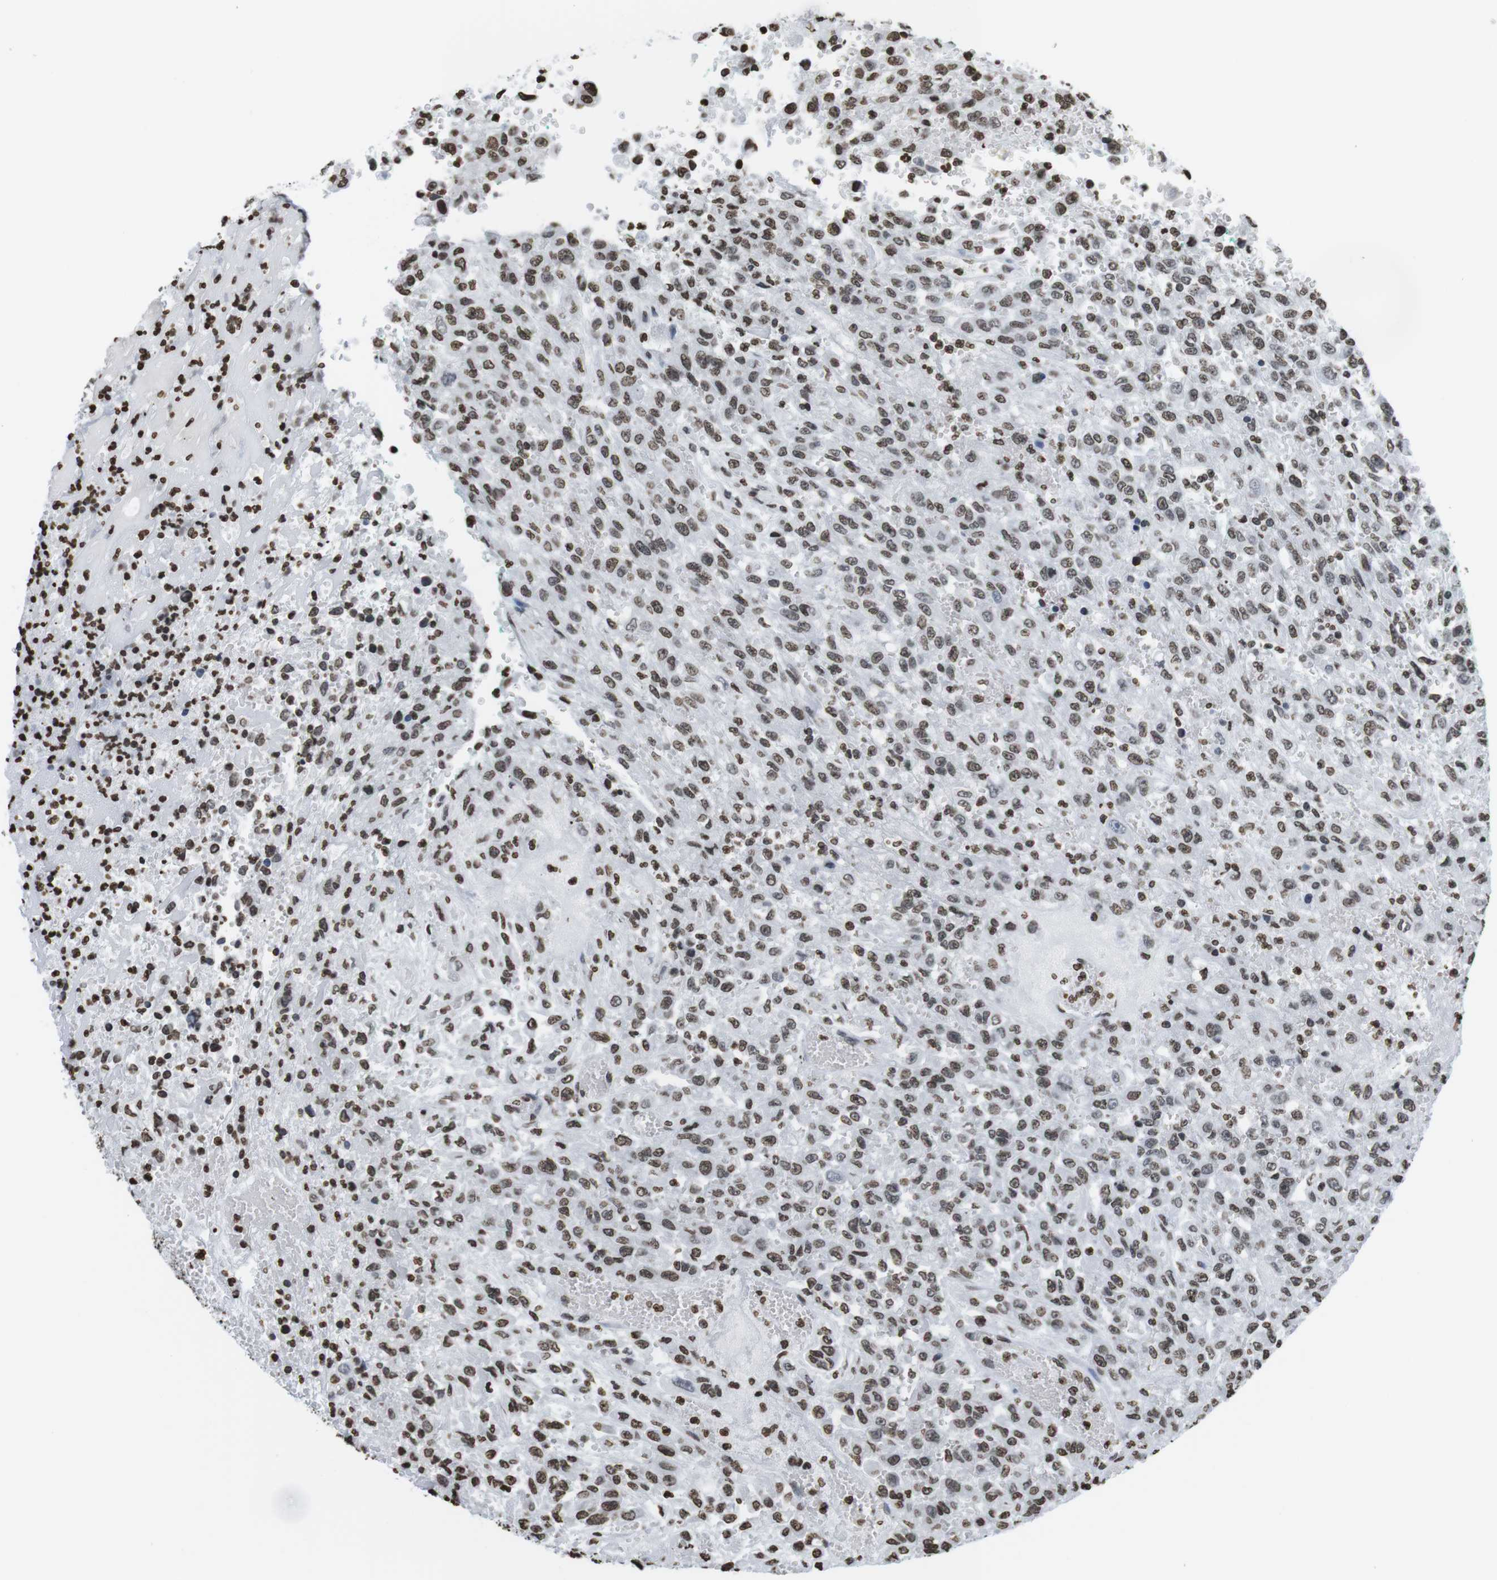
{"staining": {"intensity": "moderate", "quantity": ">75%", "location": "nuclear"}, "tissue": "urothelial cancer", "cell_type": "Tumor cells", "image_type": "cancer", "snomed": [{"axis": "morphology", "description": "Urothelial carcinoma, High grade"}, {"axis": "topography", "description": "Urinary bladder"}], "caption": "This image displays high-grade urothelial carcinoma stained with immunohistochemistry to label a protein in brown. The nuclear of tumor cells show moderate positivity for the protein. Nuclei are counter-stained blue.", "gene": "BSX", "patient": {"sex": "male", "age": 46}}